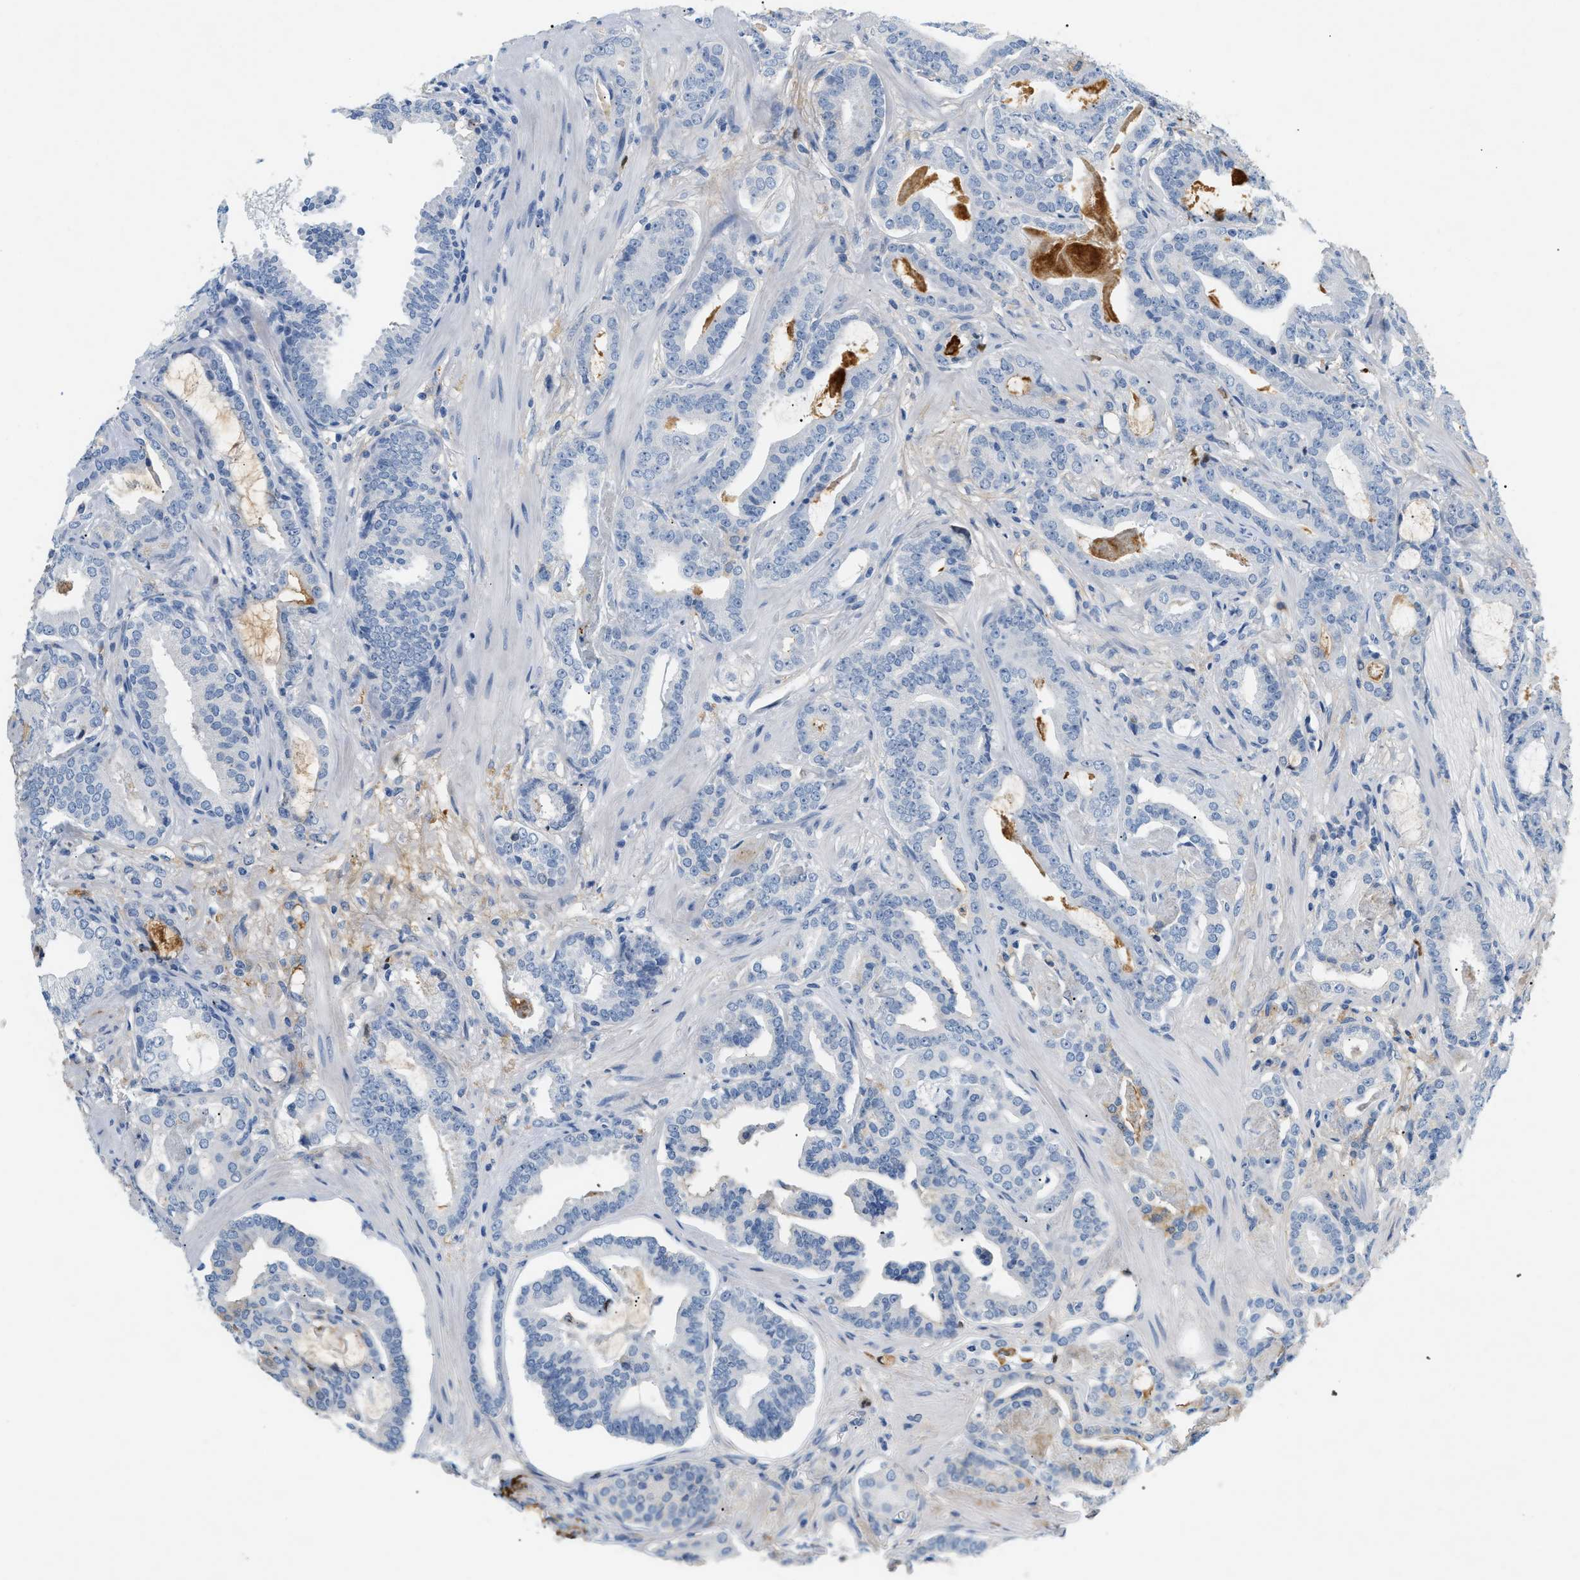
{"staining": {"intensity": "negative", "quantity": "none", "location": "none"}, "tissue": "prostate cancer", "cell_type": "Tumor cells", "image_type": "cancer", "snomed": [{"axis": "morphology", "description": "Adenocarcinoma, Low grade"}, {"axis": "topography", "description": "Prostate"}], "caption": "Tumor cells are negative for brown protein staining in prostate low-grade adenocarcinoma.", "gene": "CFH", "patient": {"sex": "male", "age": 53}}